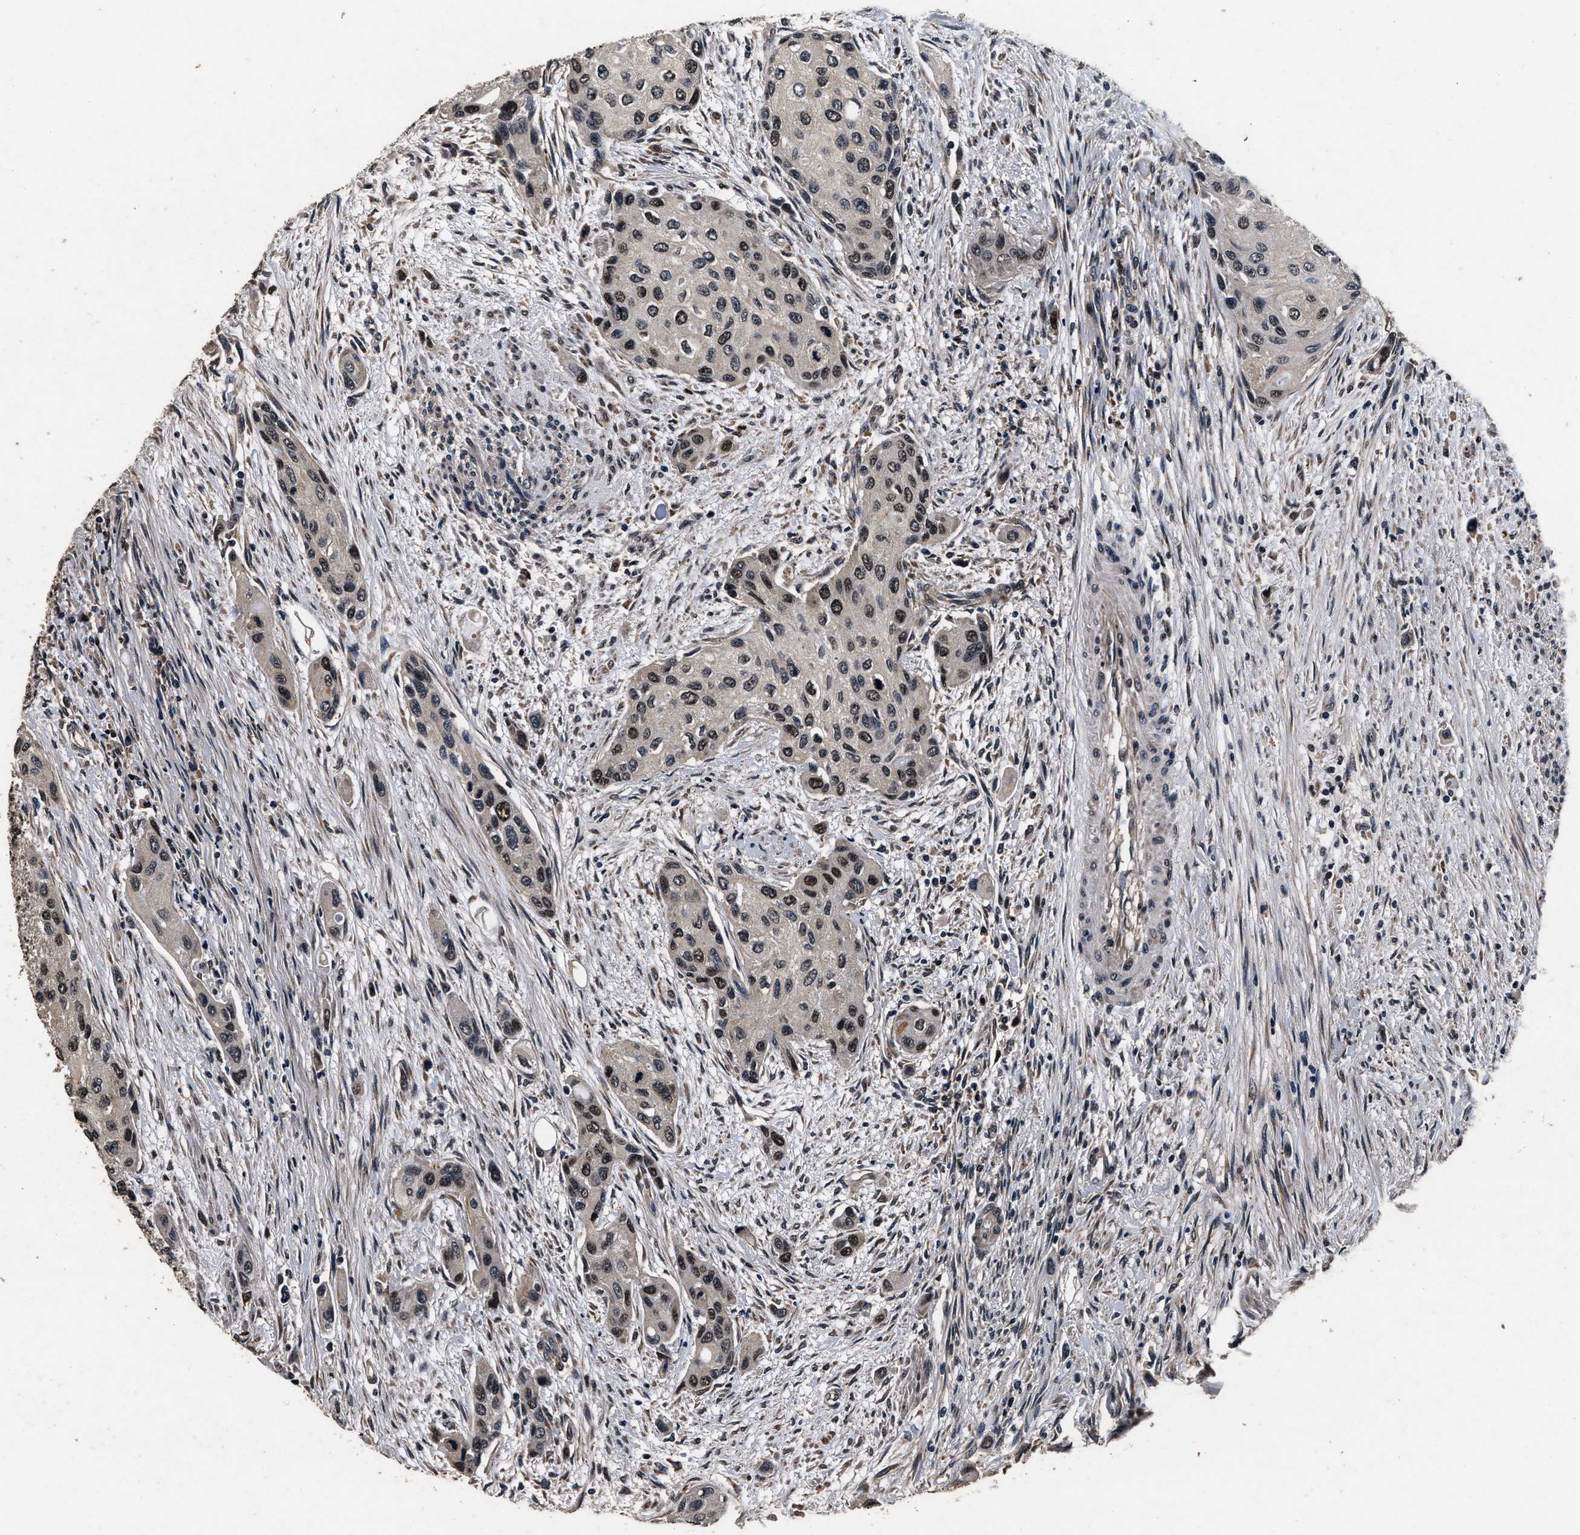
{"staining": {"intensity": "strong", "quantity": "25%-75%", "location": "nuclear"}, "tissue": "urothelial cancer", "cell_type": "Tumor cells", "image_type": "cancer", "snomed": [{"axis": "morphology", "description": "Urothelial carcinoma, High grade"}, {"axis": "topography", "description": "Urinary bladder"}], "caption": "Brown immunohistochemical staining in urothelial cancer demonstrates strong nuclear staining in about 25%-75% of tumor cells. (Stains: DAB (3,3'-diaminobenzidine) in brown, nuclei in blue, Microscopy: brightfield microscopy at high magnification).", "gene": "CSTF1", "patient": {"sex": "female", "age": 56}}